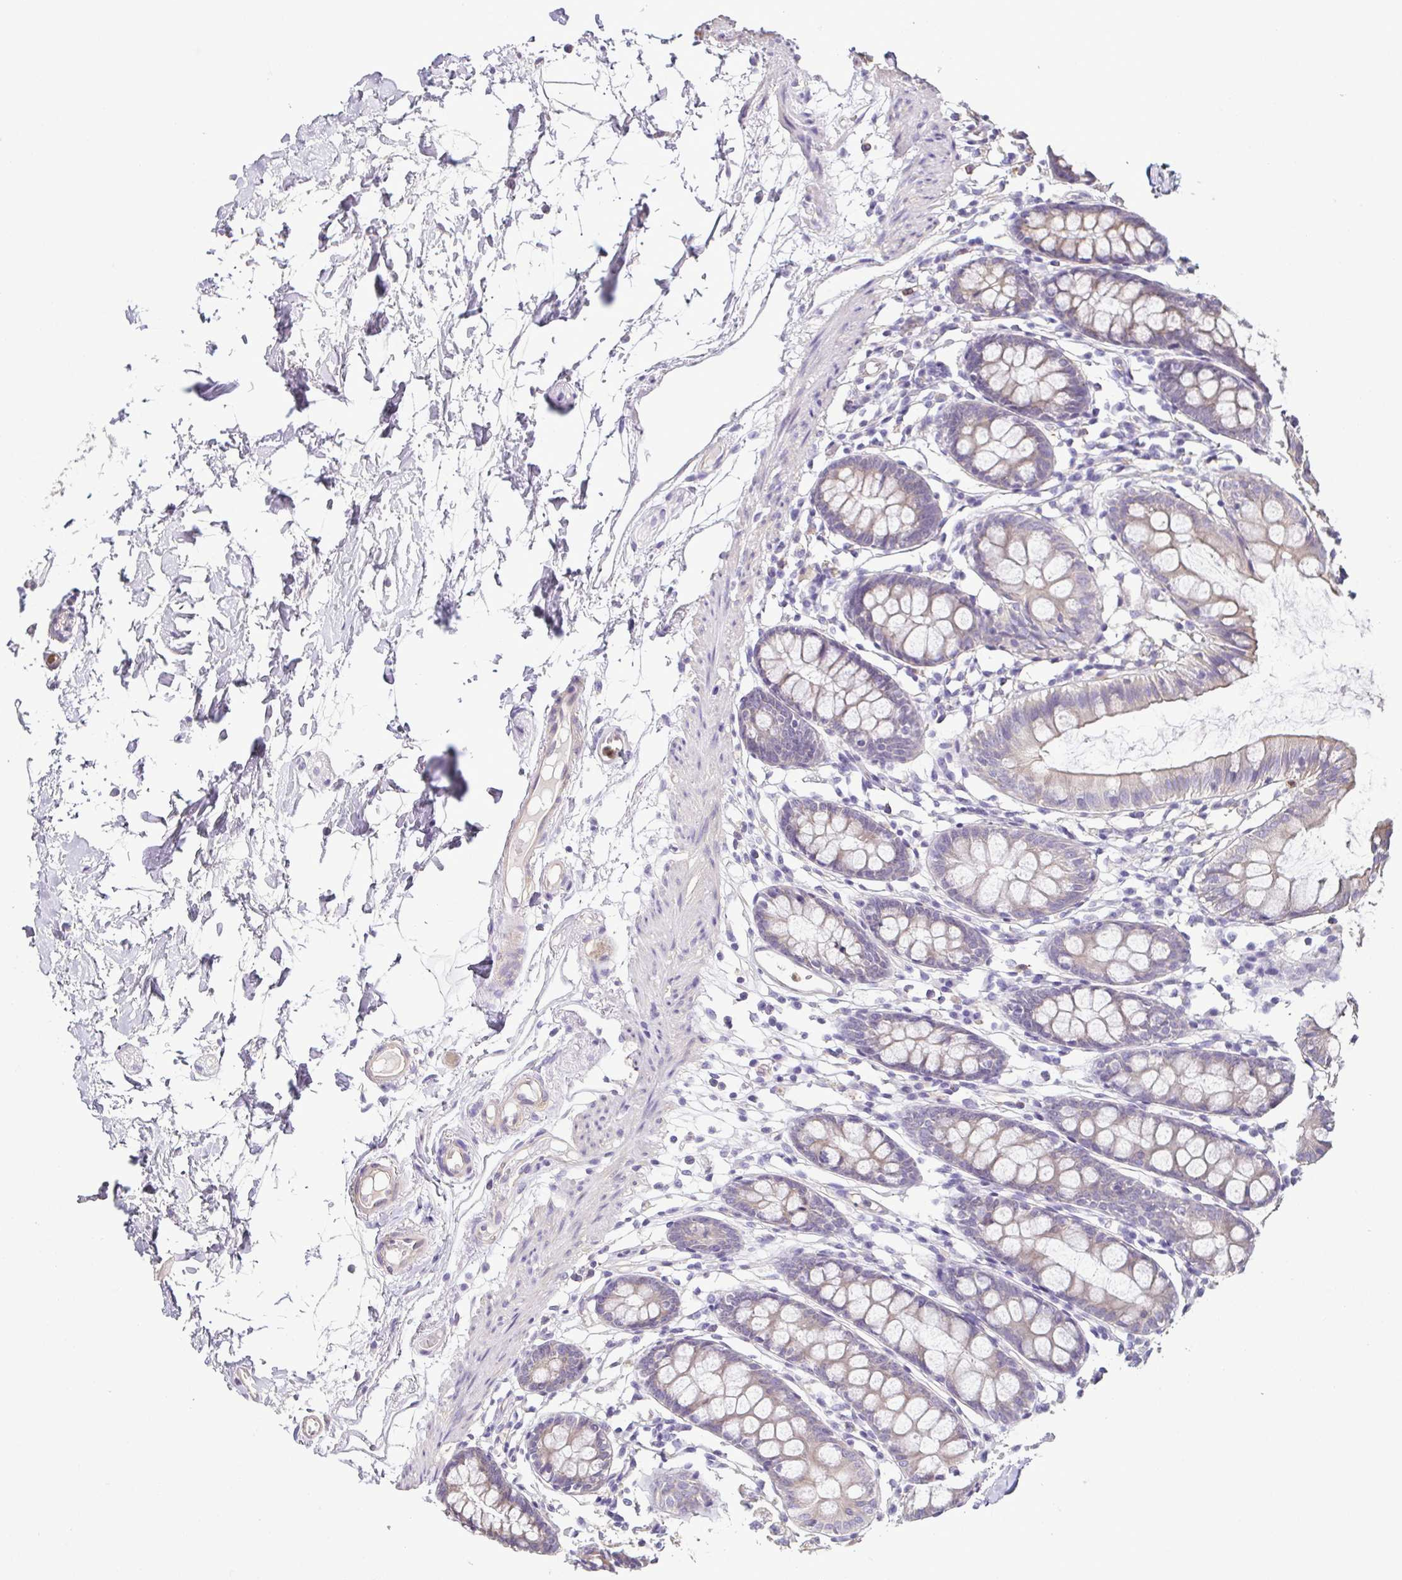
{"staining": {"intensity": "weak", "quantity": "25%-75%", "location": "cytoplasmic/membranous"}, "tissue": "colon", "cell_type": "Endothelial cells", "image_type": "normal", "snomed": [{"axis": "morphology", "description": "Normal tissue, NOS"}, {"axis": "topography", "description": "Colon"}], "caption": "Endothelial cells show low levels of weak cytoplasmic/membranous positivity in about 25%-75% of cells in normal human colon. The staining was performed using DAB (3,3'-diaminobenzidine), with brown indicating positive protein expression. Nuclei are stained blue with hematoxylin.", "gene": "MYL10", "patient": {"sex": "female", "age": 84}}